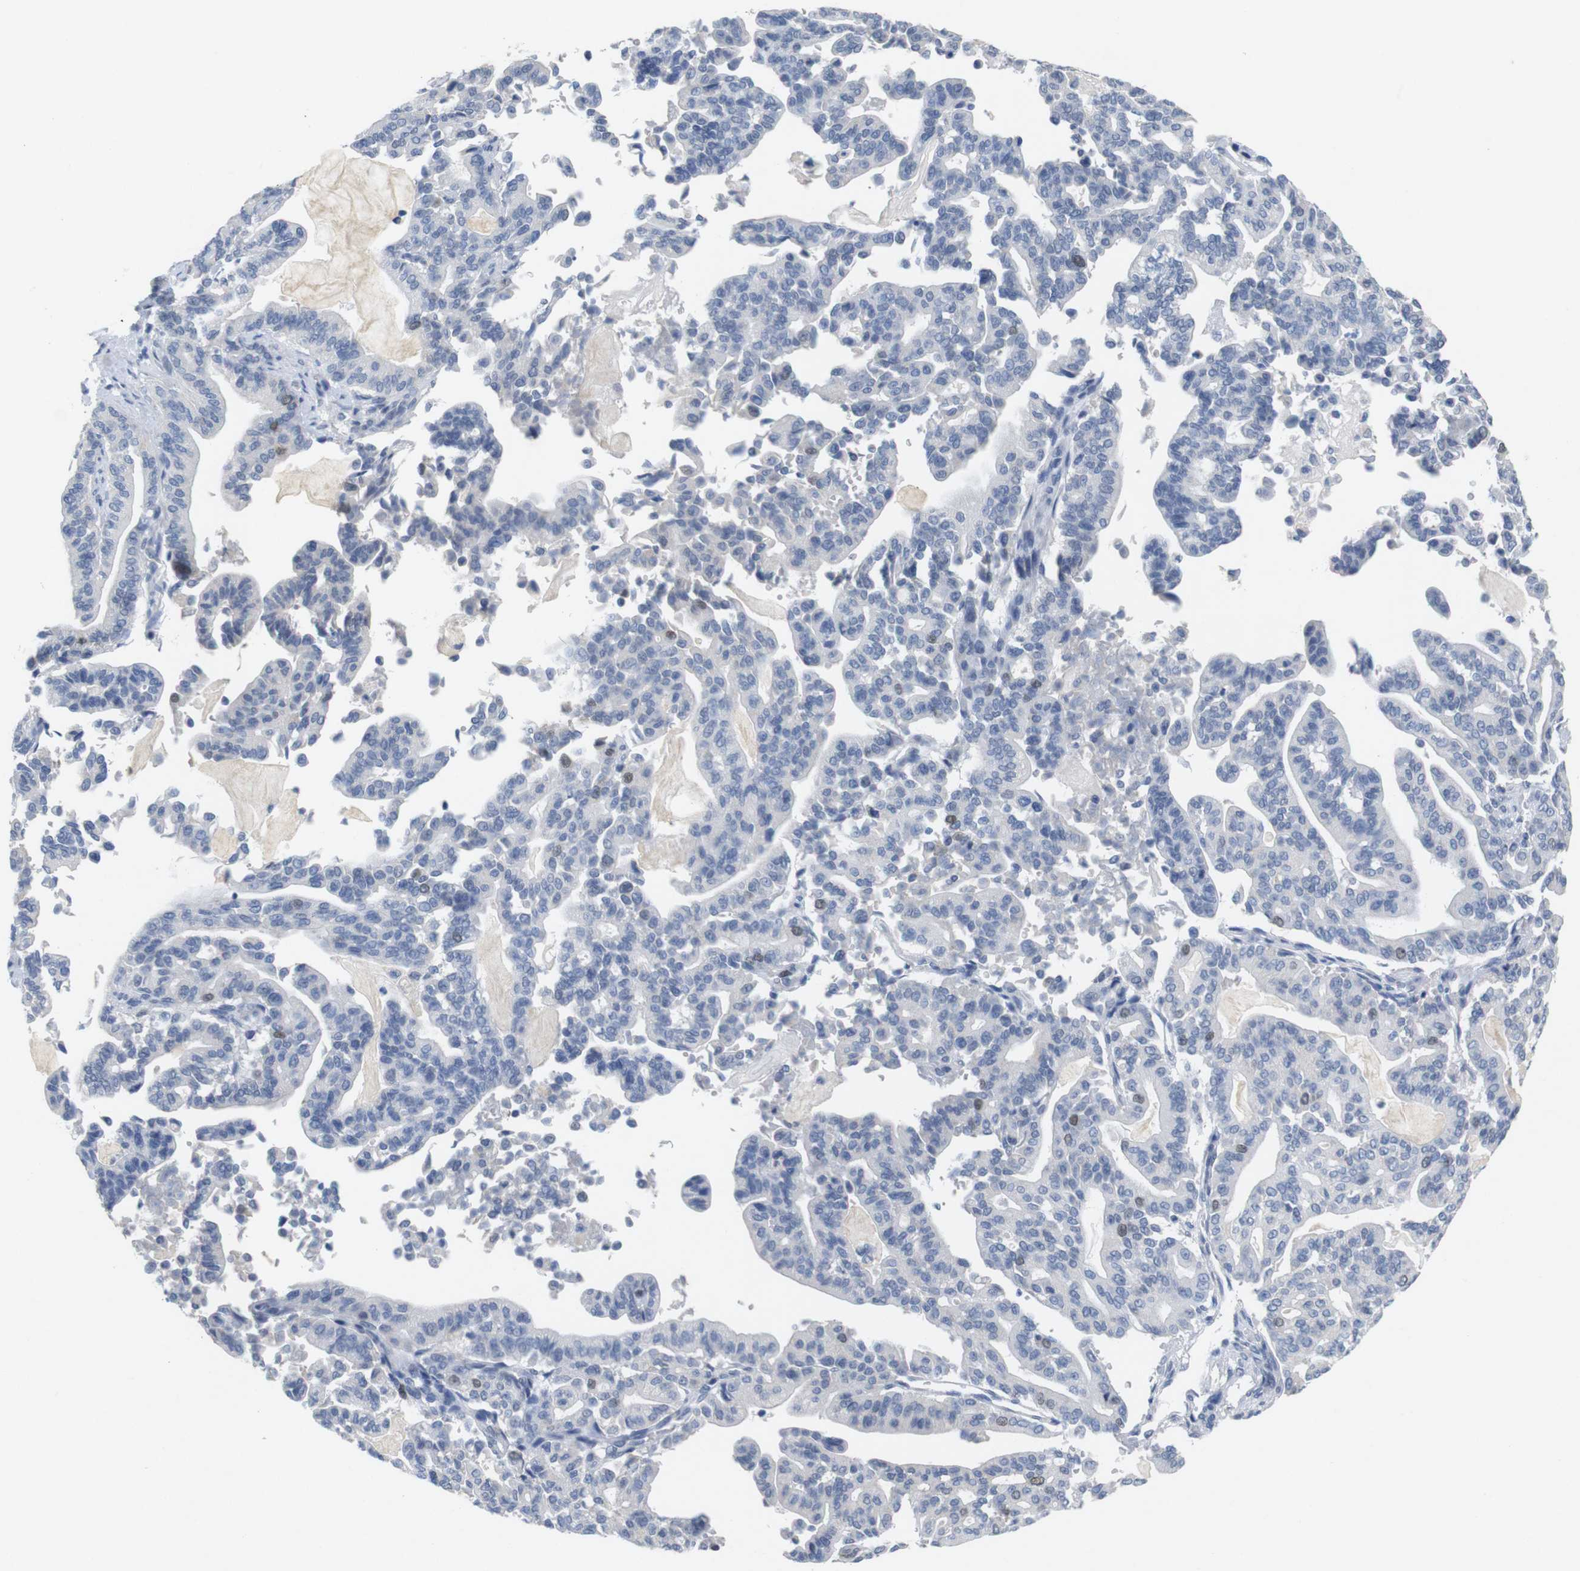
{"staining": {"intensity": "weak", "quantity": "<25%", "location": "nuclear"}, "tissue": "pancreatic cancer", "cell_type": "Tumor cells", "image_type": "cancer", "snomed": [{"axis": "morphology", "description": "Adenocarcinoma, NOS"}, {"axis": "topography", "description": "Pancreas"}], "caption": "The IHC micrograph has no significant positivity in tumor cells of pancreatic cancer tissue.", "gene": "CDK2", "patient": {"sex": "male", "age": 63}}